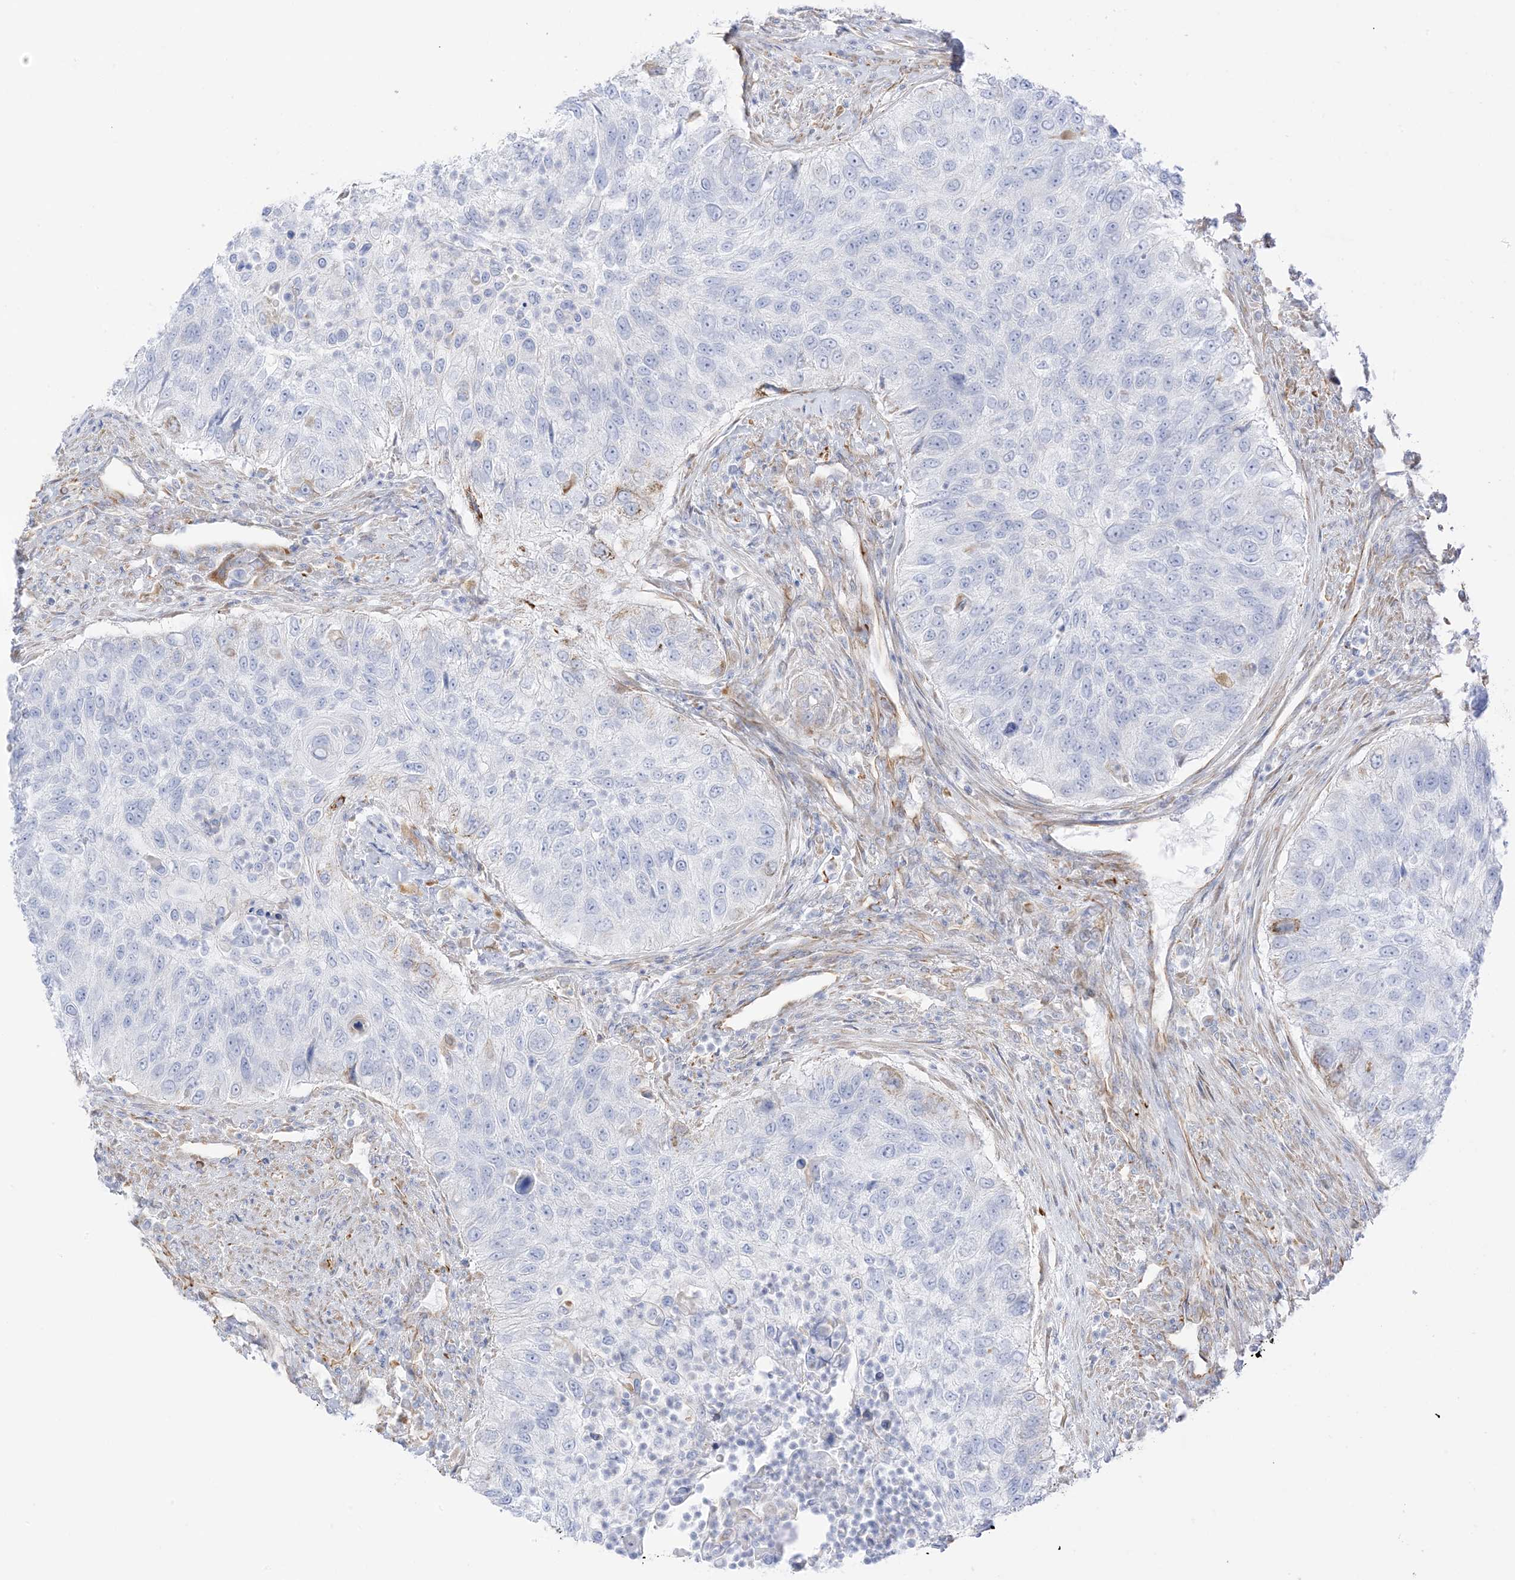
{"staining": {"intensity": "negative", "quantity": "none", "location": "none"}, "tissue": "urothelial cancer", "cell_type": "Tumor cells", "image_type": "cancer", "snomed": [{"axis": "morphology", "description": "Urothelial carcinoma, High grade"}, {"axis": "topography", "description": "Urinary bladder"}], "caption": "Photomicrograph shows no significant protein positivity in tumor cells of urothelial cancer. (Brightfield microscopy of DAB immunohistochemistry at high magnification).", "gene": "PID1", "patient": {"sex": "female", "age": 60}}